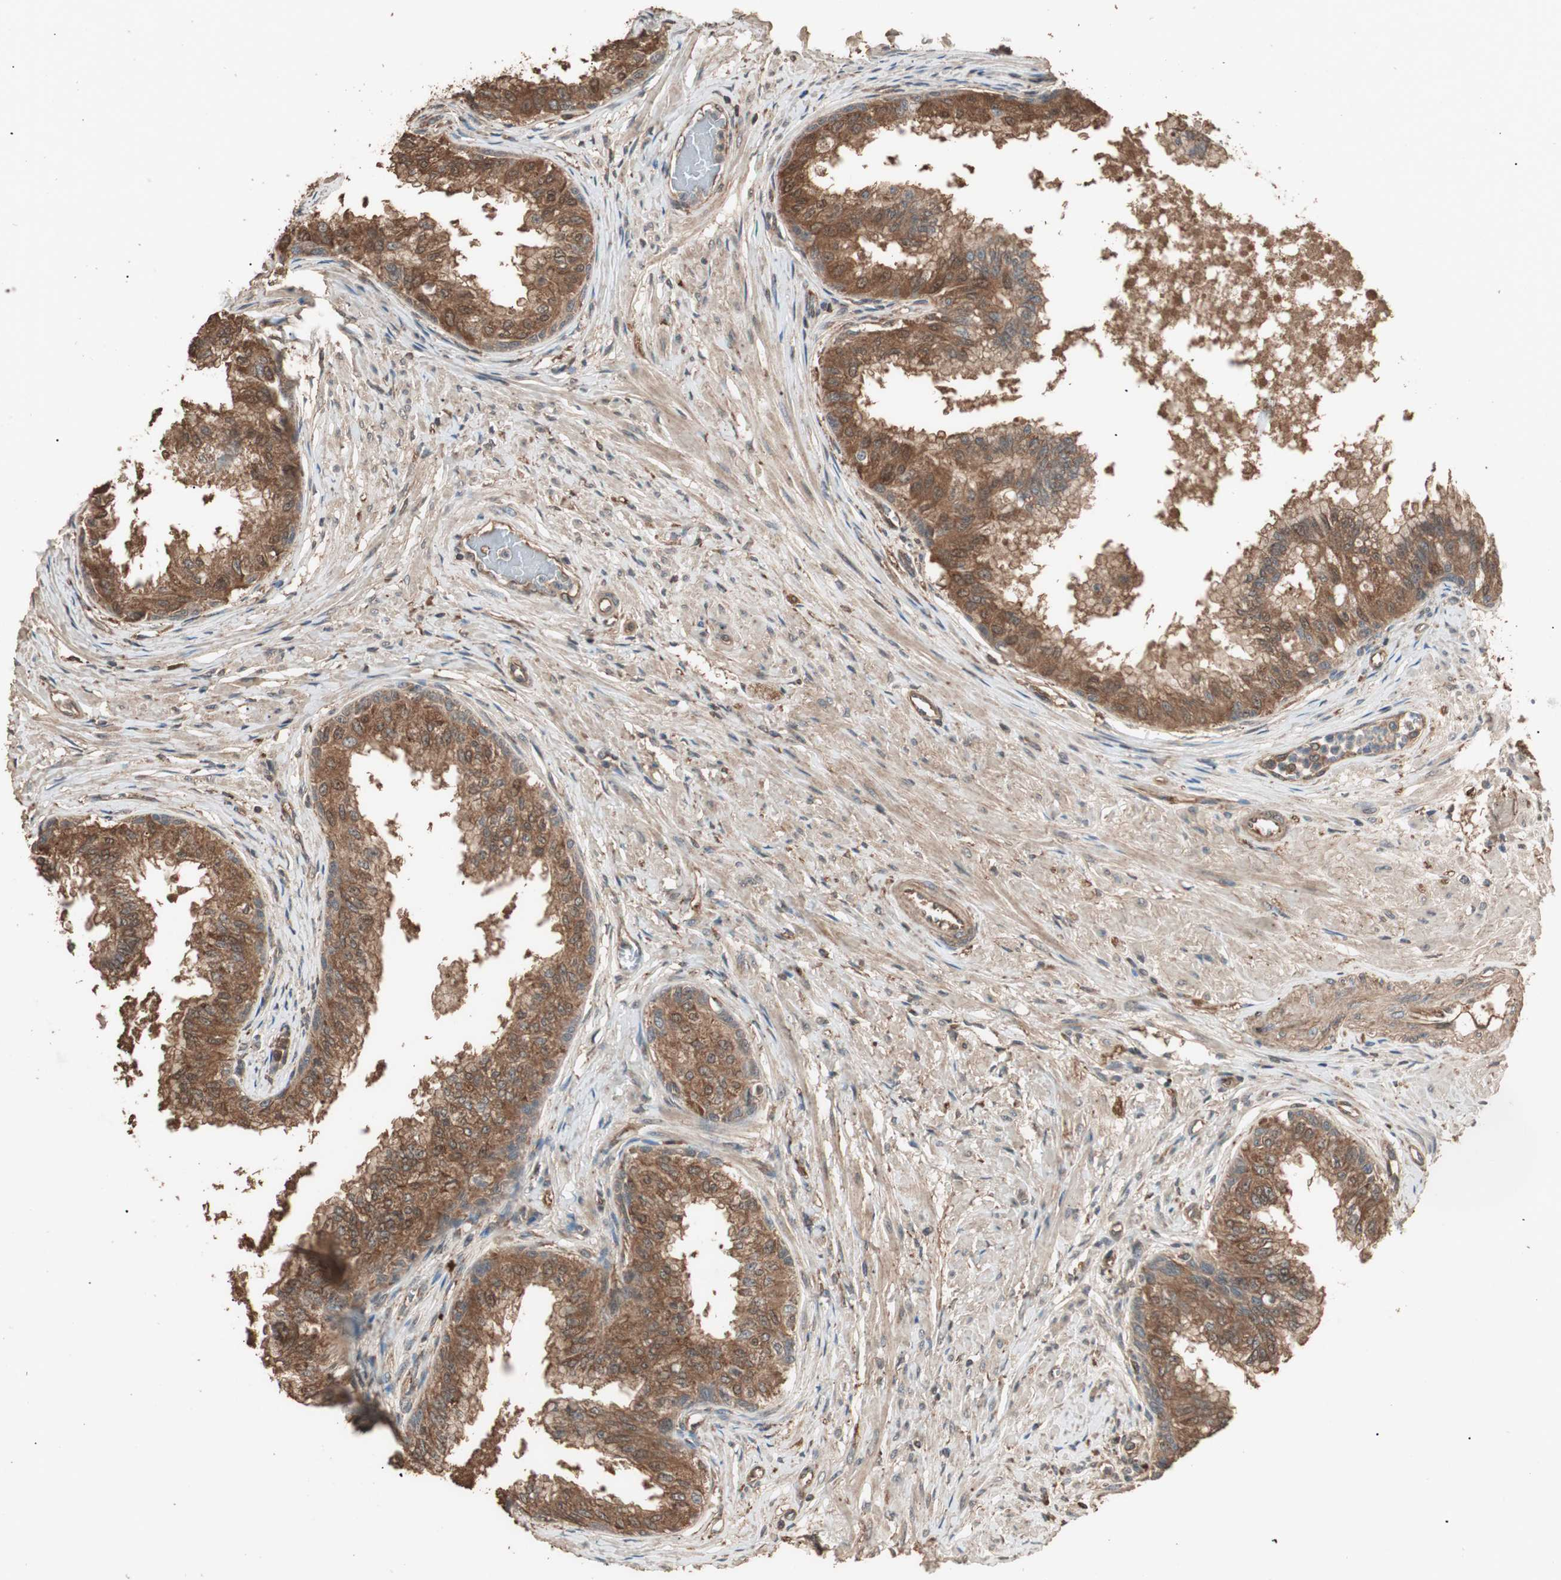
{"staining": {"intensity": "moderate", "quantity": ">75%", "location": "cytoplasmic/membranous"}, "tissue": "prostate", "cell_type": "Glandular cells", "image_type": "normal", "snomed": [{"axis": "morphology", "description": "Normal tissue, NOS"}, {"axis": "topography", "description": "Prostate"}, {"axis": "topography", "description": "Seminal veicle"}], "caption": "DAB (3,3'-diaminobenzidine) immunohistochemical staining of benign human prostate exhibits moderate cytoplasmic/membranous protein staining in approximately >75% of glandular cells.", "gene": "CCN4", "patient": {"sex": "male", "age": 60}}